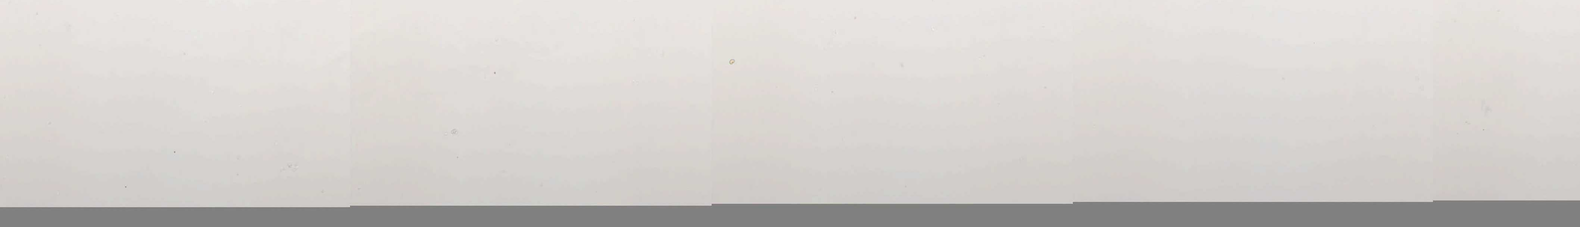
{"staining": {"intensity": "negative", "quantity": "none", "location": "none"}, "tissue": "ovarian cancer", "cell_type": "Tumor cells", "image_type": "cancer", "snomed": [{"axis": "morphology", "description": "Carcinoma, endometroid"}, {"axis": "morphology", "description": "Cystadenocarcinoma, serous, NOS"}, {"axis": "topography", "description": "Ovary"}], "caption": "Protein analysis of endometroid carcinoma (ovarian) shows no significant staining in tumor cells.", "gene": "MAGEB10", "patient": {"sex": "female", "age": 45}}